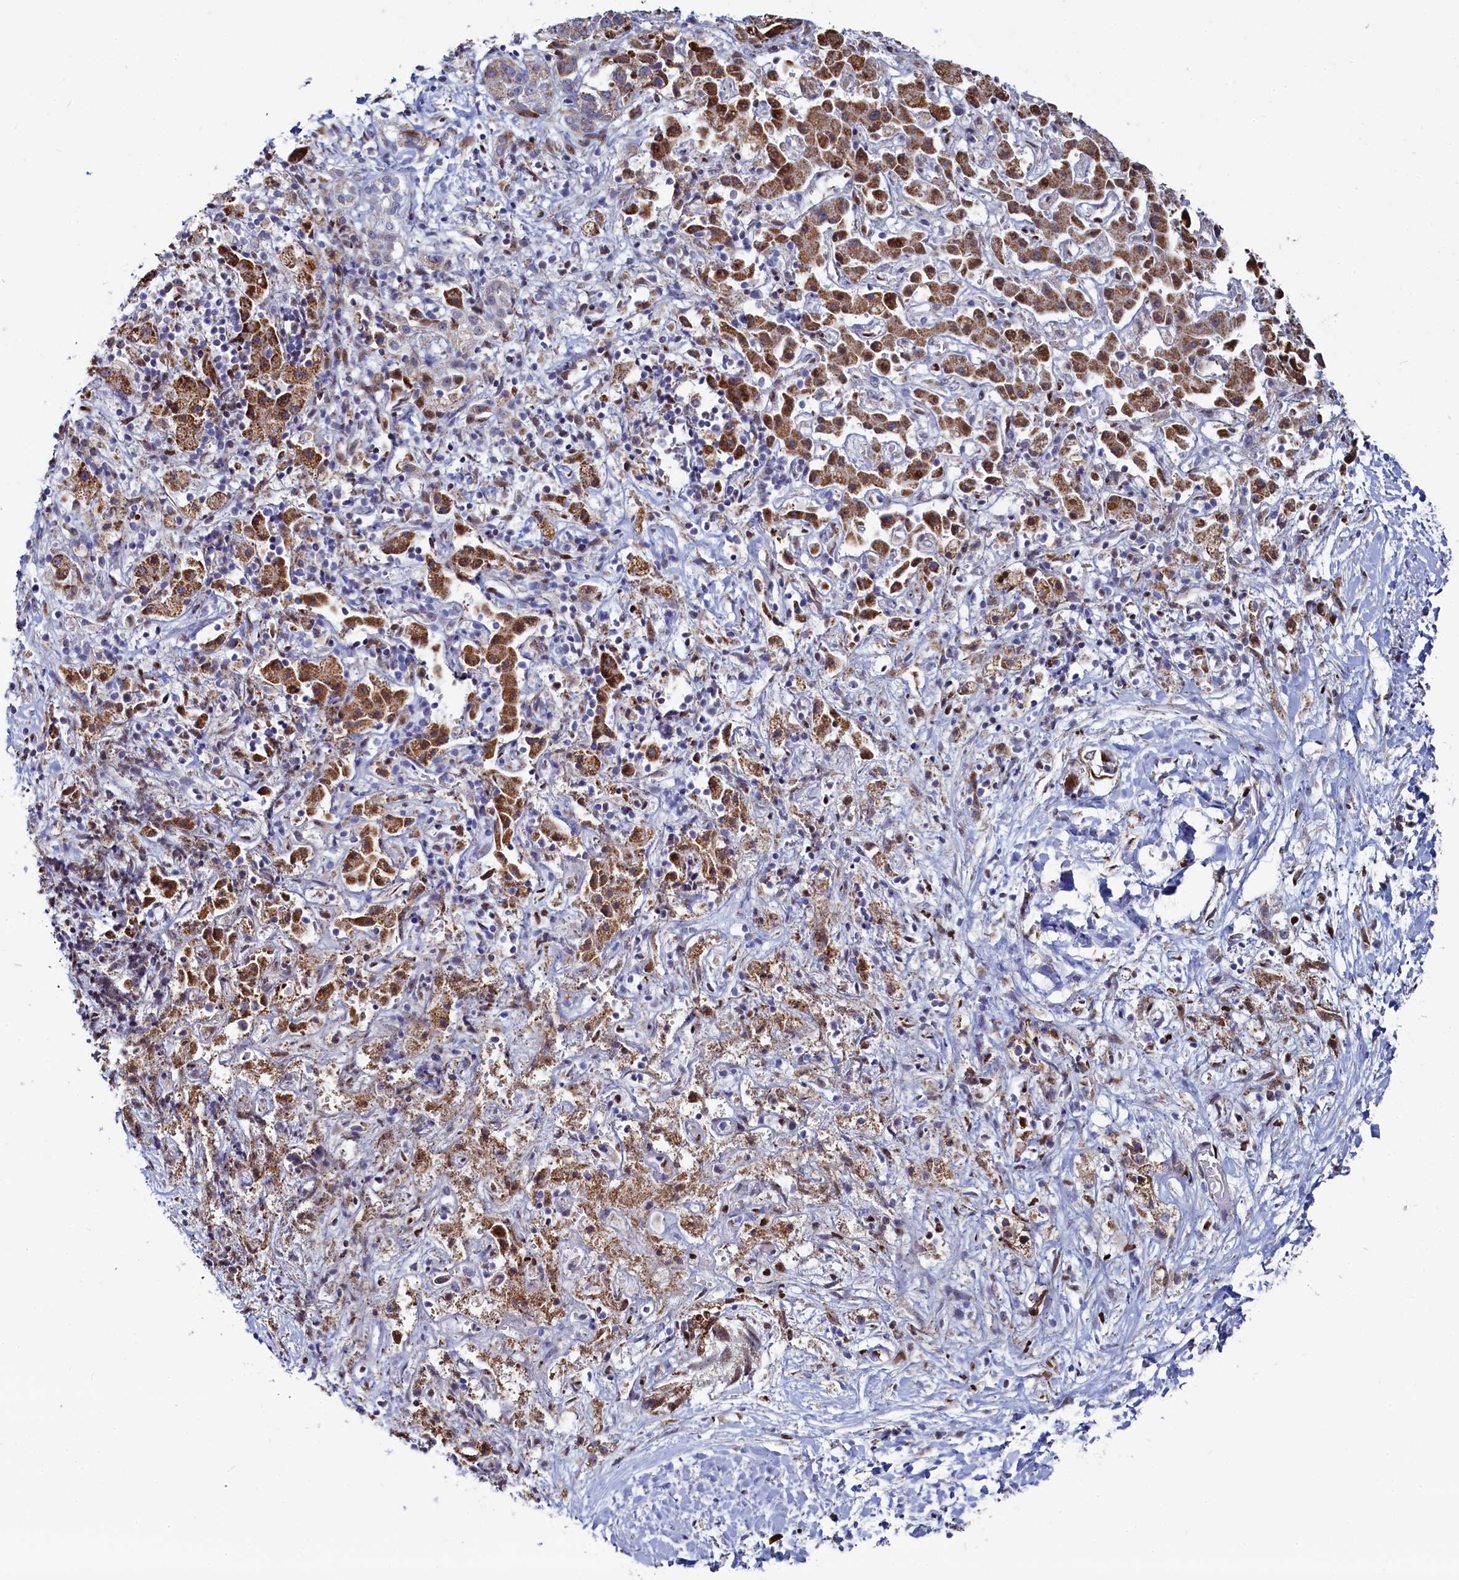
{"staining": {"intensity": "moderate", "quantity": ">75%", "location": "cytoplasmic/membranous"}, "tissue": "liver cancer", "cell_type": "Tumor cells", "image_type": "cancer", "snomed": [{"axis": "morphology", "description": "Cholangiocarcinoma"}, {"axis": "topography", "description": "Liver"}], "caption": "Immunohistochemical staining of human liver cholangiocarcinoma reveals medium levels of moderate cytoplasmic/membranous protein positivity in about >75% of tumor cells.", "gene": "HDGFL3", "patient": {"sex": "female", "age": 52}}